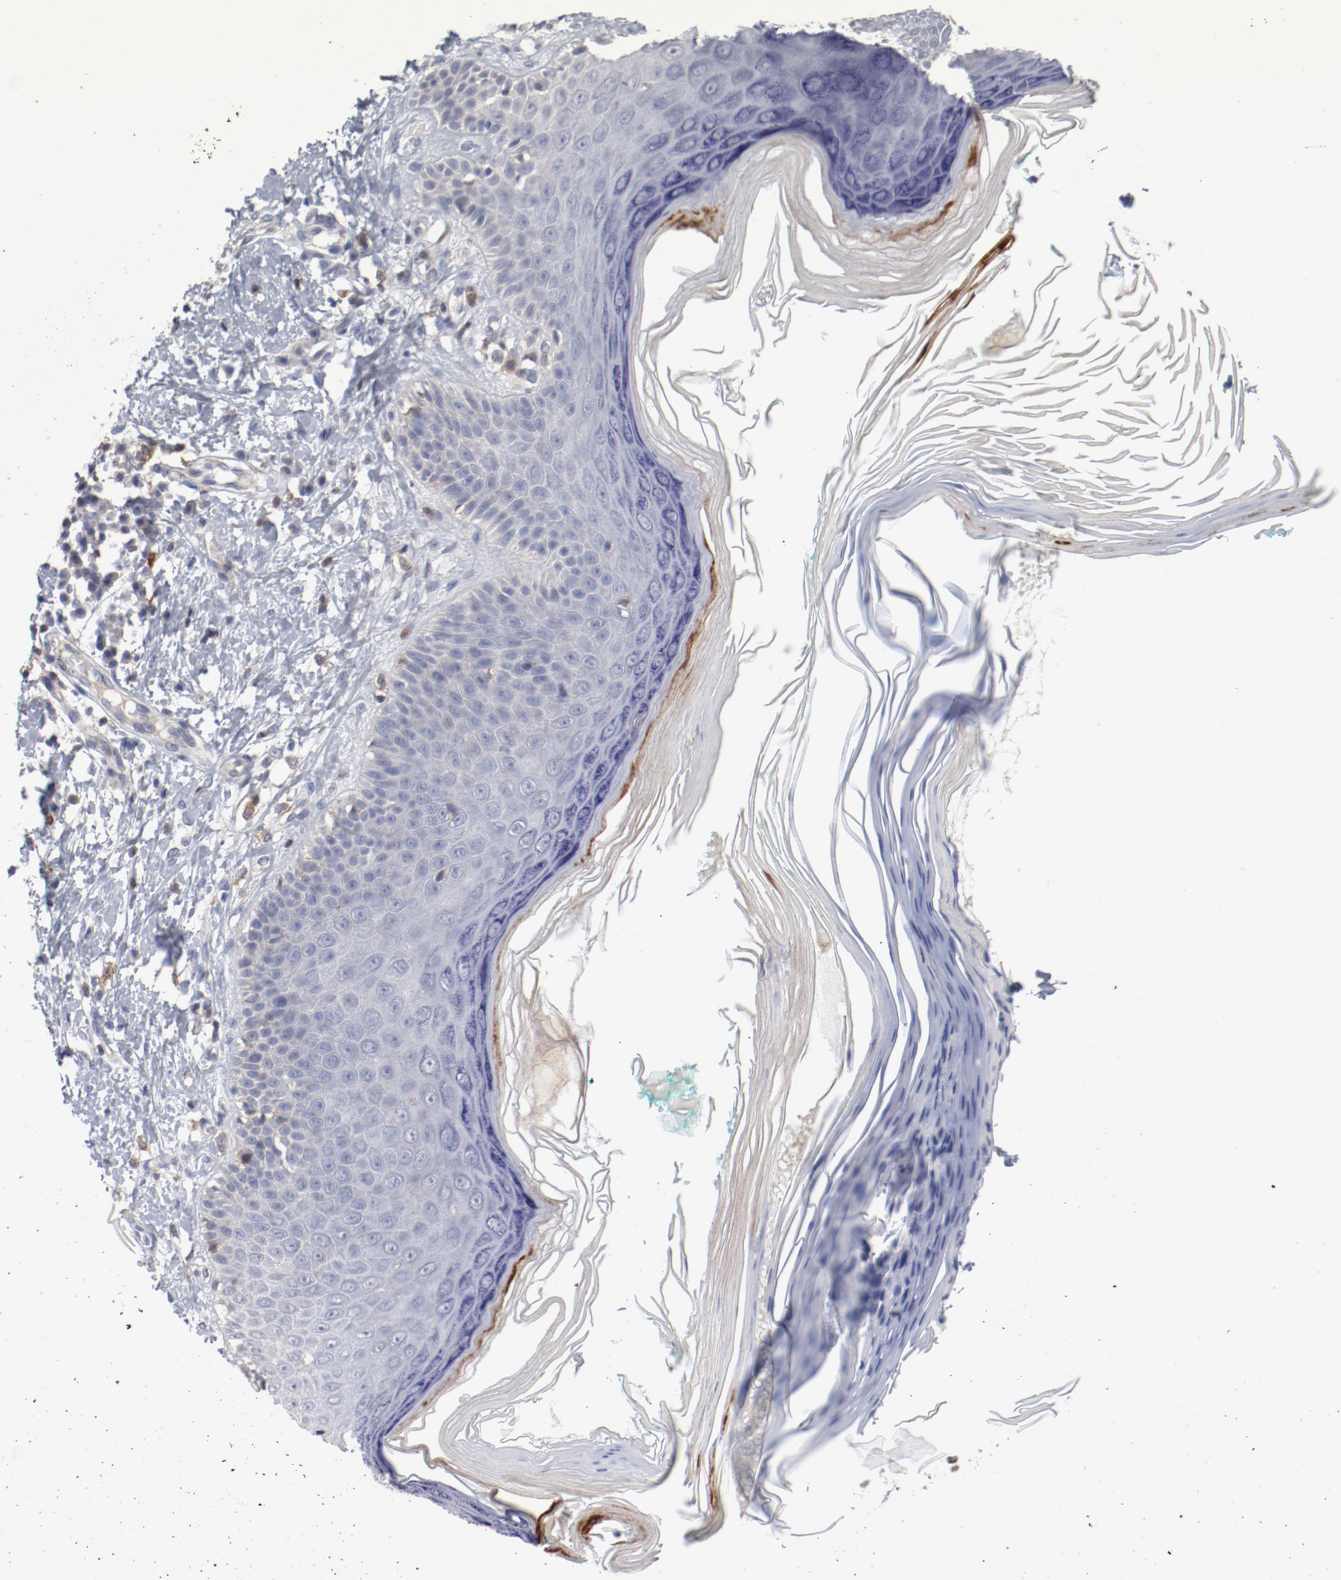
{"staining": {"intensity": "negative", "quantity": "none", "location": "none"}, "tissue": "skin cancer", "cell_type": "Tumor cells", "image_type": "cancer", "snomed": [{"axis": "morphology", "description": "Normal tissue, NOS"}, {"axis": "morphology", "description": "Basal cell carcinoma"}, {"axis": "topography", "description": "Skin"}], "caption": "Protein analysis of basal cell carcinoma (skin) reveals no significant staining in tumor cells.", "gene": "CBL", "patient": {"sex": "male", "age": 77}}